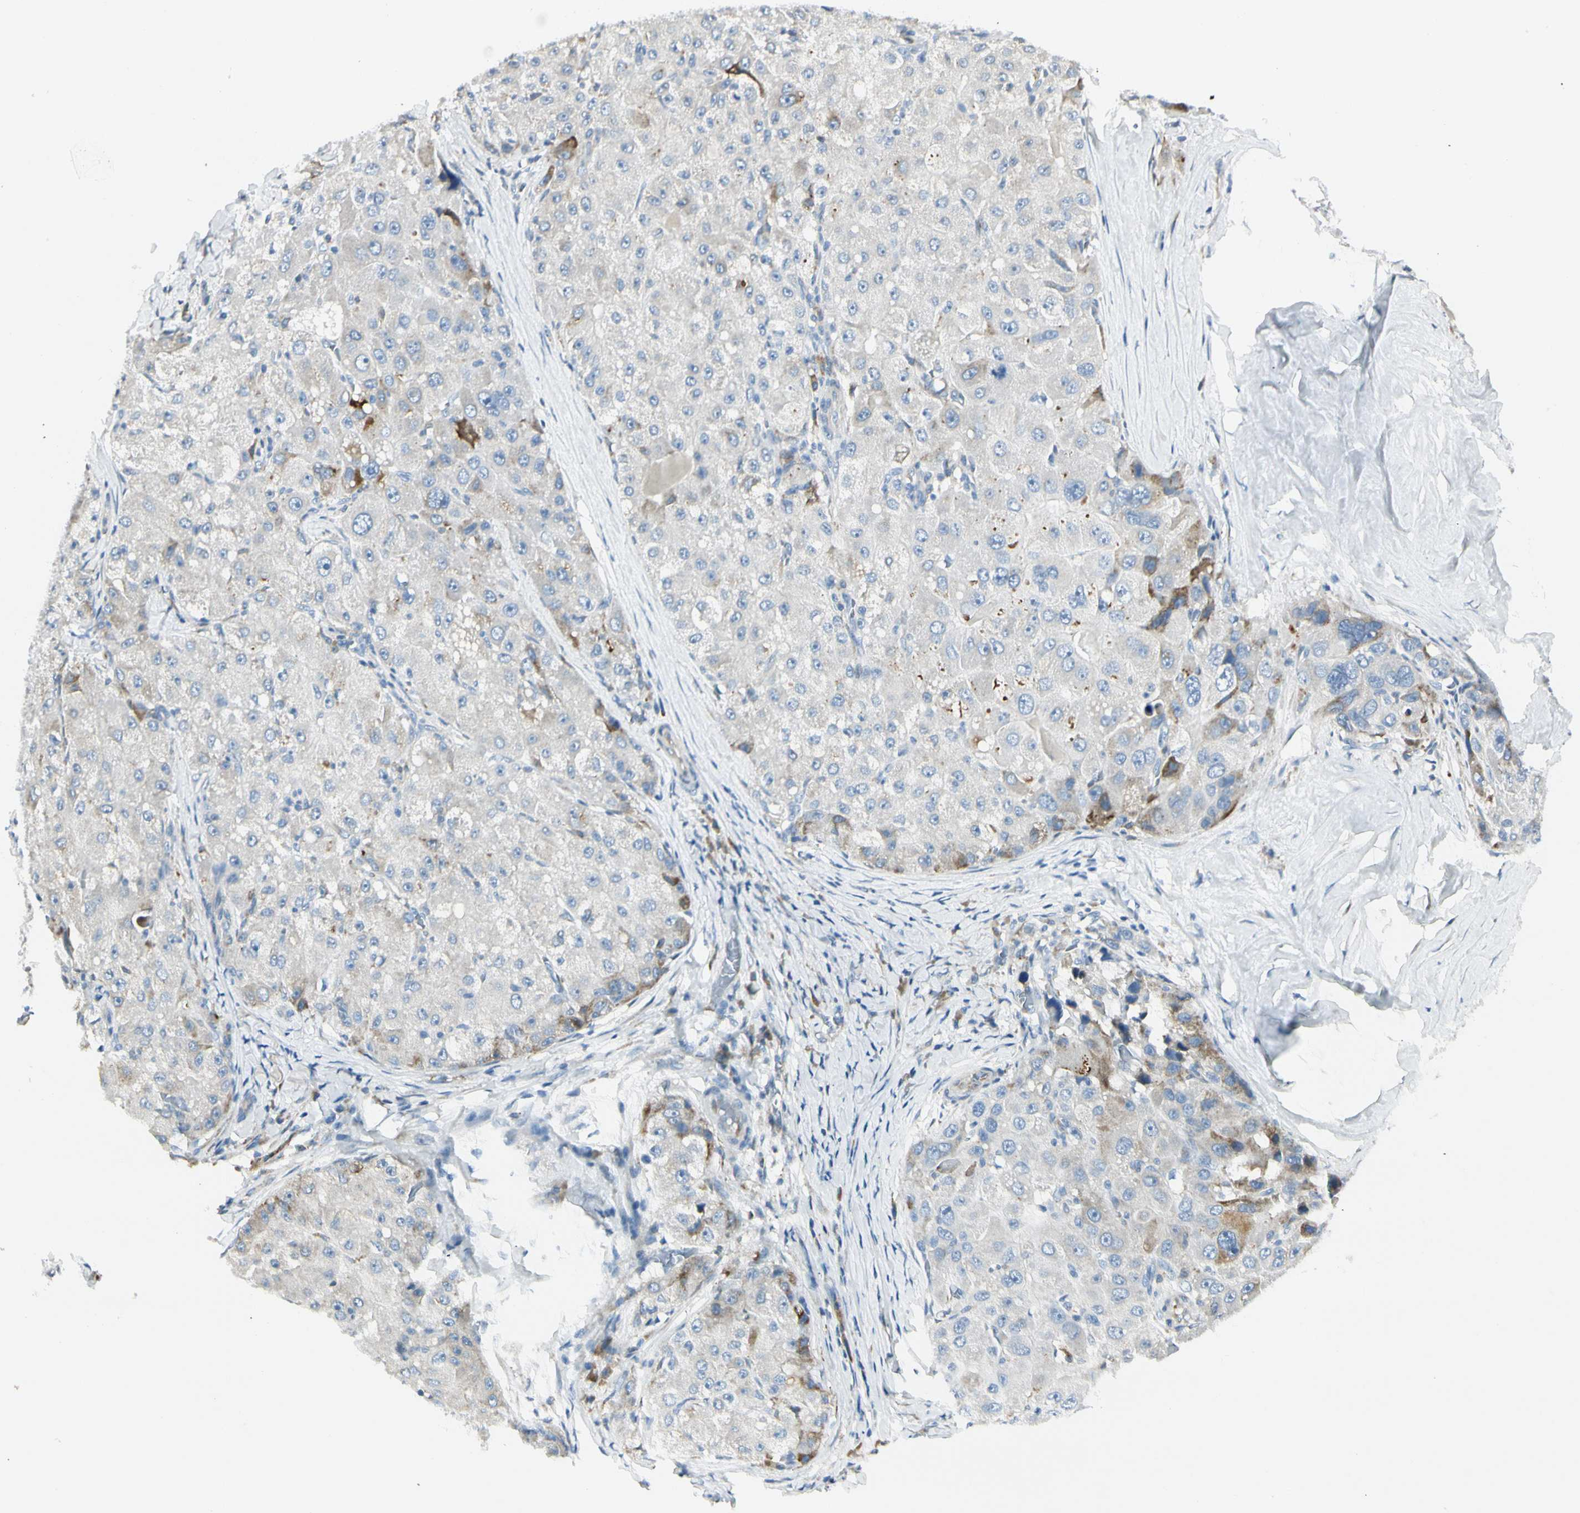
{"staining": {"intensity": "negative", "quantity": "none", "location": "none"}, "tissue": "liver cancer", "cell_type": "Tumor cells", "image_type": "cancer", "snomed": [{"axis": "morphology", "description": "Carcinoma, Hepatocellular, NOS"}, {"axis": "topography", "description": "Liver"}], "caption": "Histopathology image shows no protein staining in tumor cells of liver cancer tissue. (Brightfield microscopy of DAB IHC at high magnification).", "gene": "TNFSF11", "patient": {"sex": "male", "age": 80}}